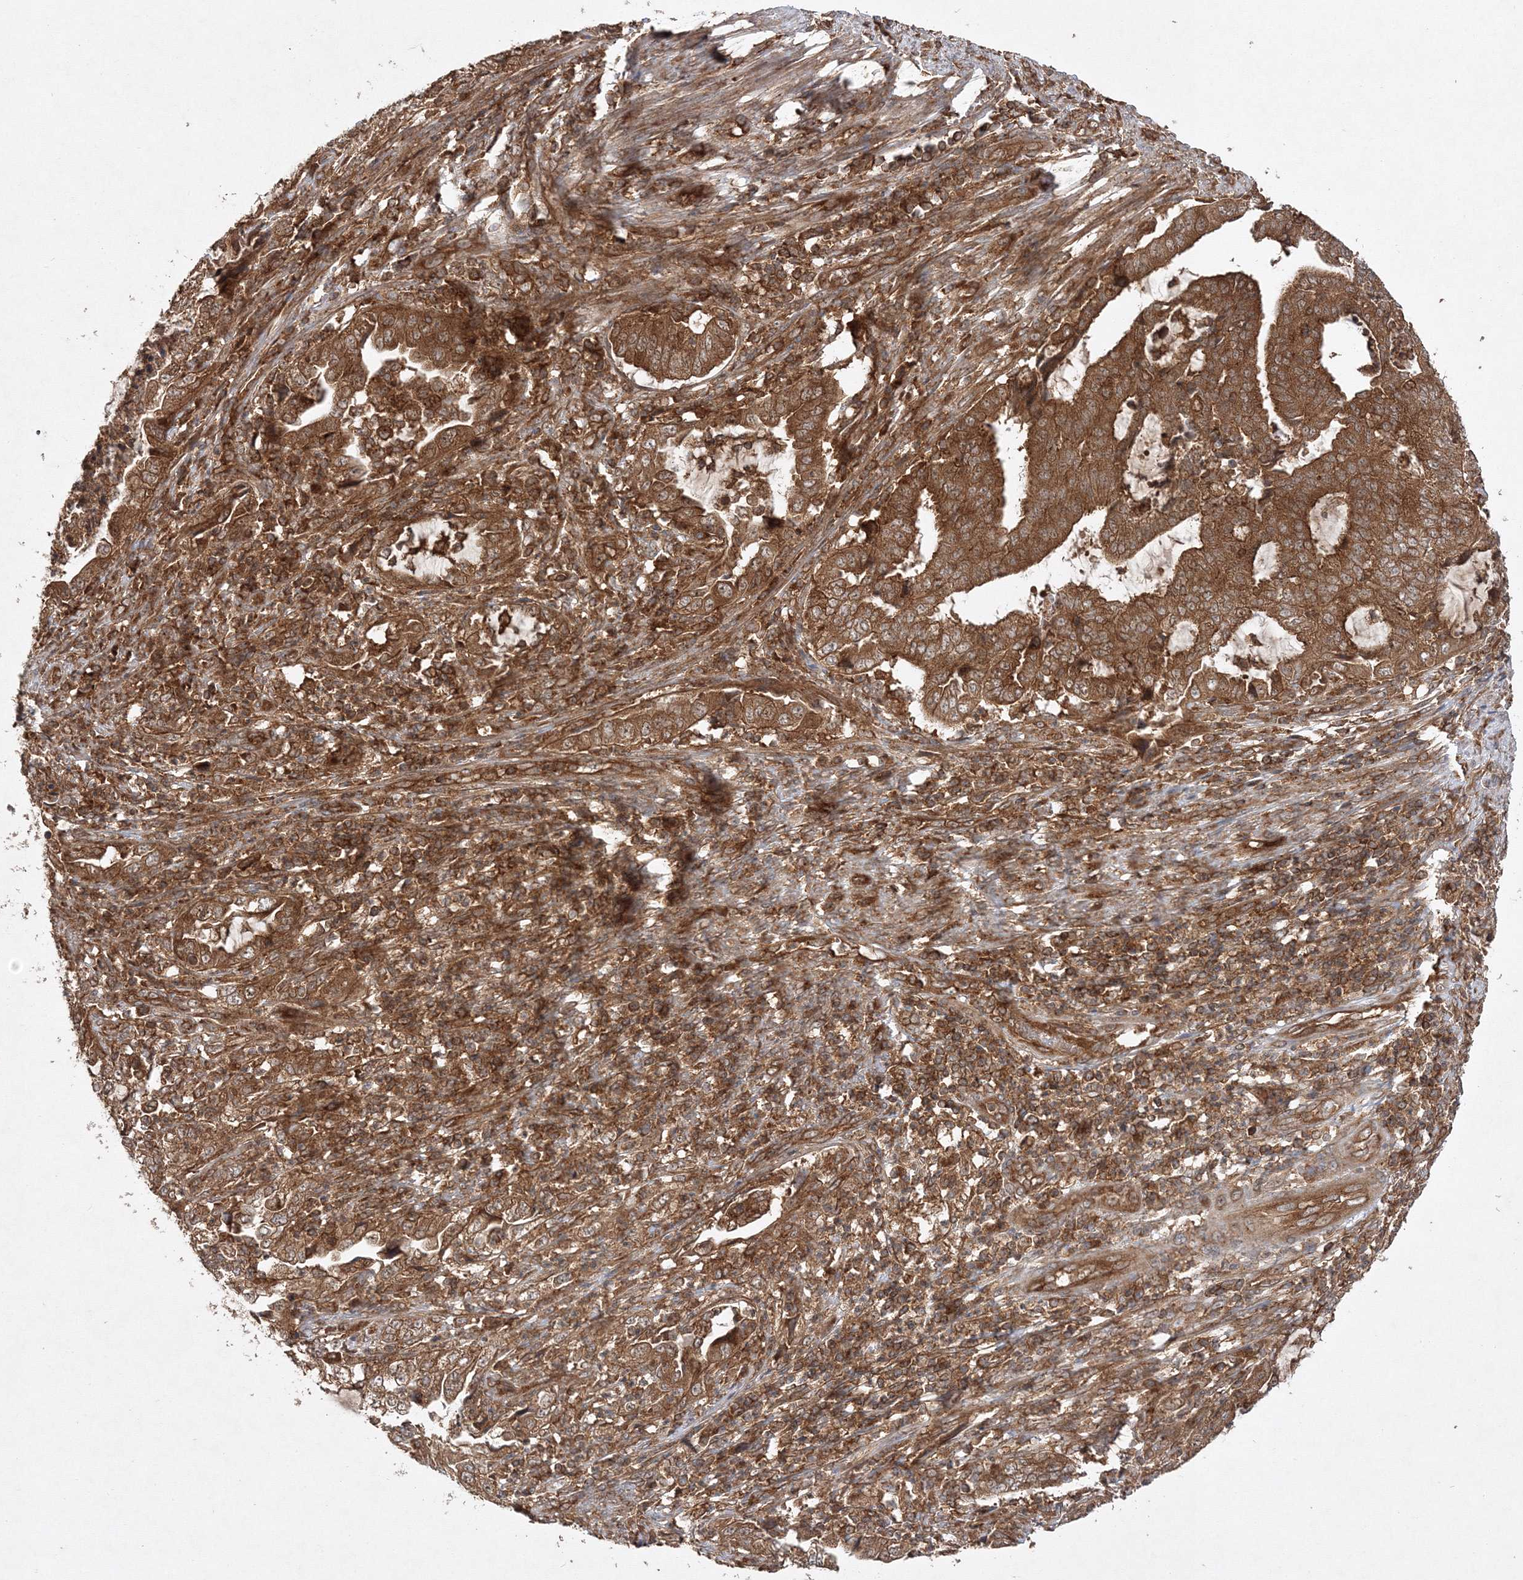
{"staining": {"intensity": "moderate", "quantity": ">75%", "location": "cytoplasmic/membranous"}, "tissue": "endometrial cancer", "cell_type": "Tumor cells", "image_type": "cancer", "snomed": [{"axis": "morphology", "description": "Adenocarcinoma, NOS"}, {"axis": "topography", "description": "Endometrium"}], "caption": "Endometrial cancer (adenocarcinoma) was stained to show a protein in brown. There is medium levels of moderate cytoplasmic/membranous expression in approximately >75% of tumor cells. (IHC, brightfield microscopy, high magnification).", "gene": "WDR37", "patient": {"sex": "female", "age": 51}}